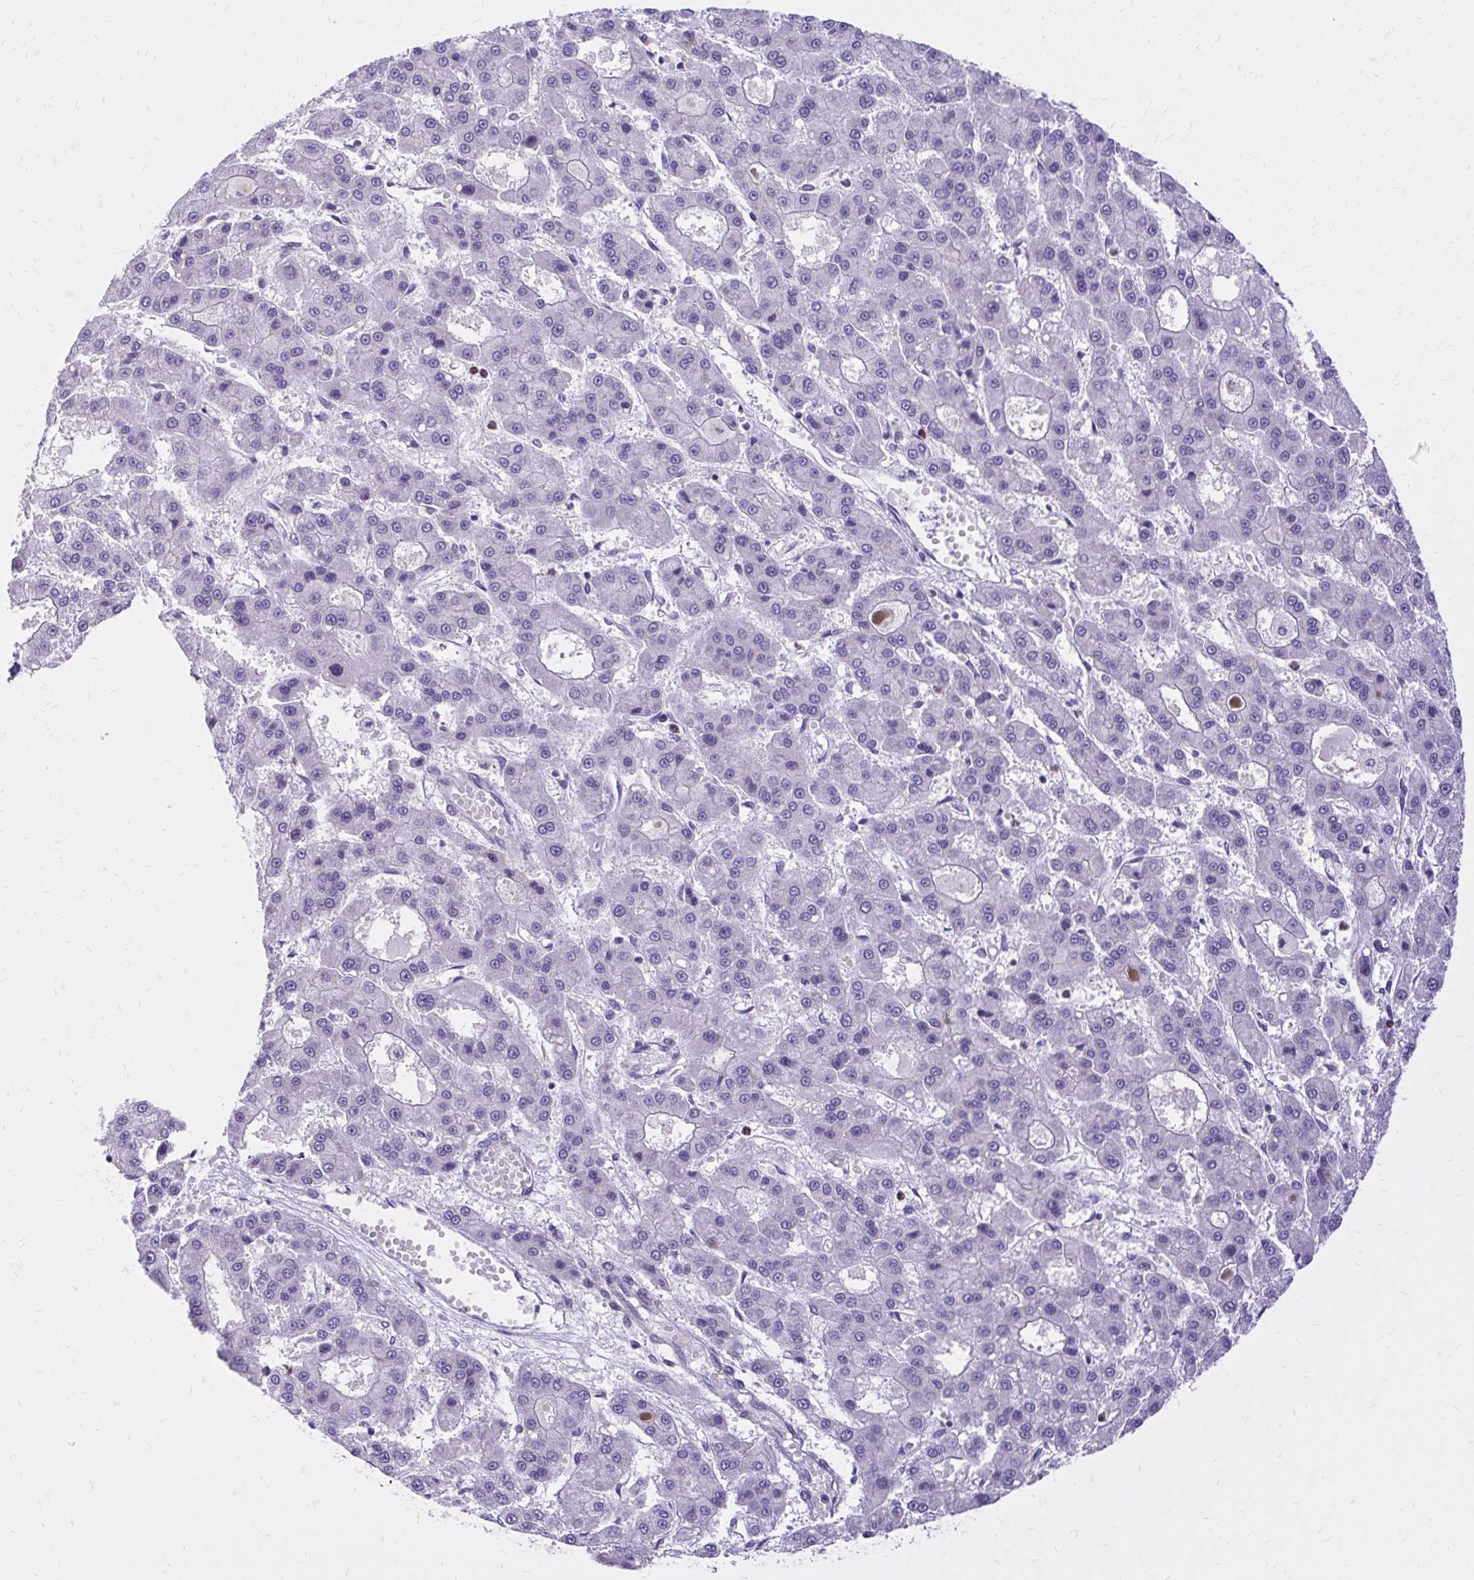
{"staining": {"intensity": "negative", "quantity": "none", "location": "none"}, "tissue": "liver cancer", "cell_type": "Tumor cells", "image_type": "cancer", "snomed": [{"axis": "morphology", "description": "Carcinoma, Hepatocellular, NOS"}, {"axis": "topography", "description": "Liver"}], "caption": "DAB (3,3'-diaminobenzidine) immunohistochemical staining of human liver cancer displays no significant positivity in tumor cells.", "gene": "ADAMTSL1", "patient": {"sex": "male", "age": 70}}